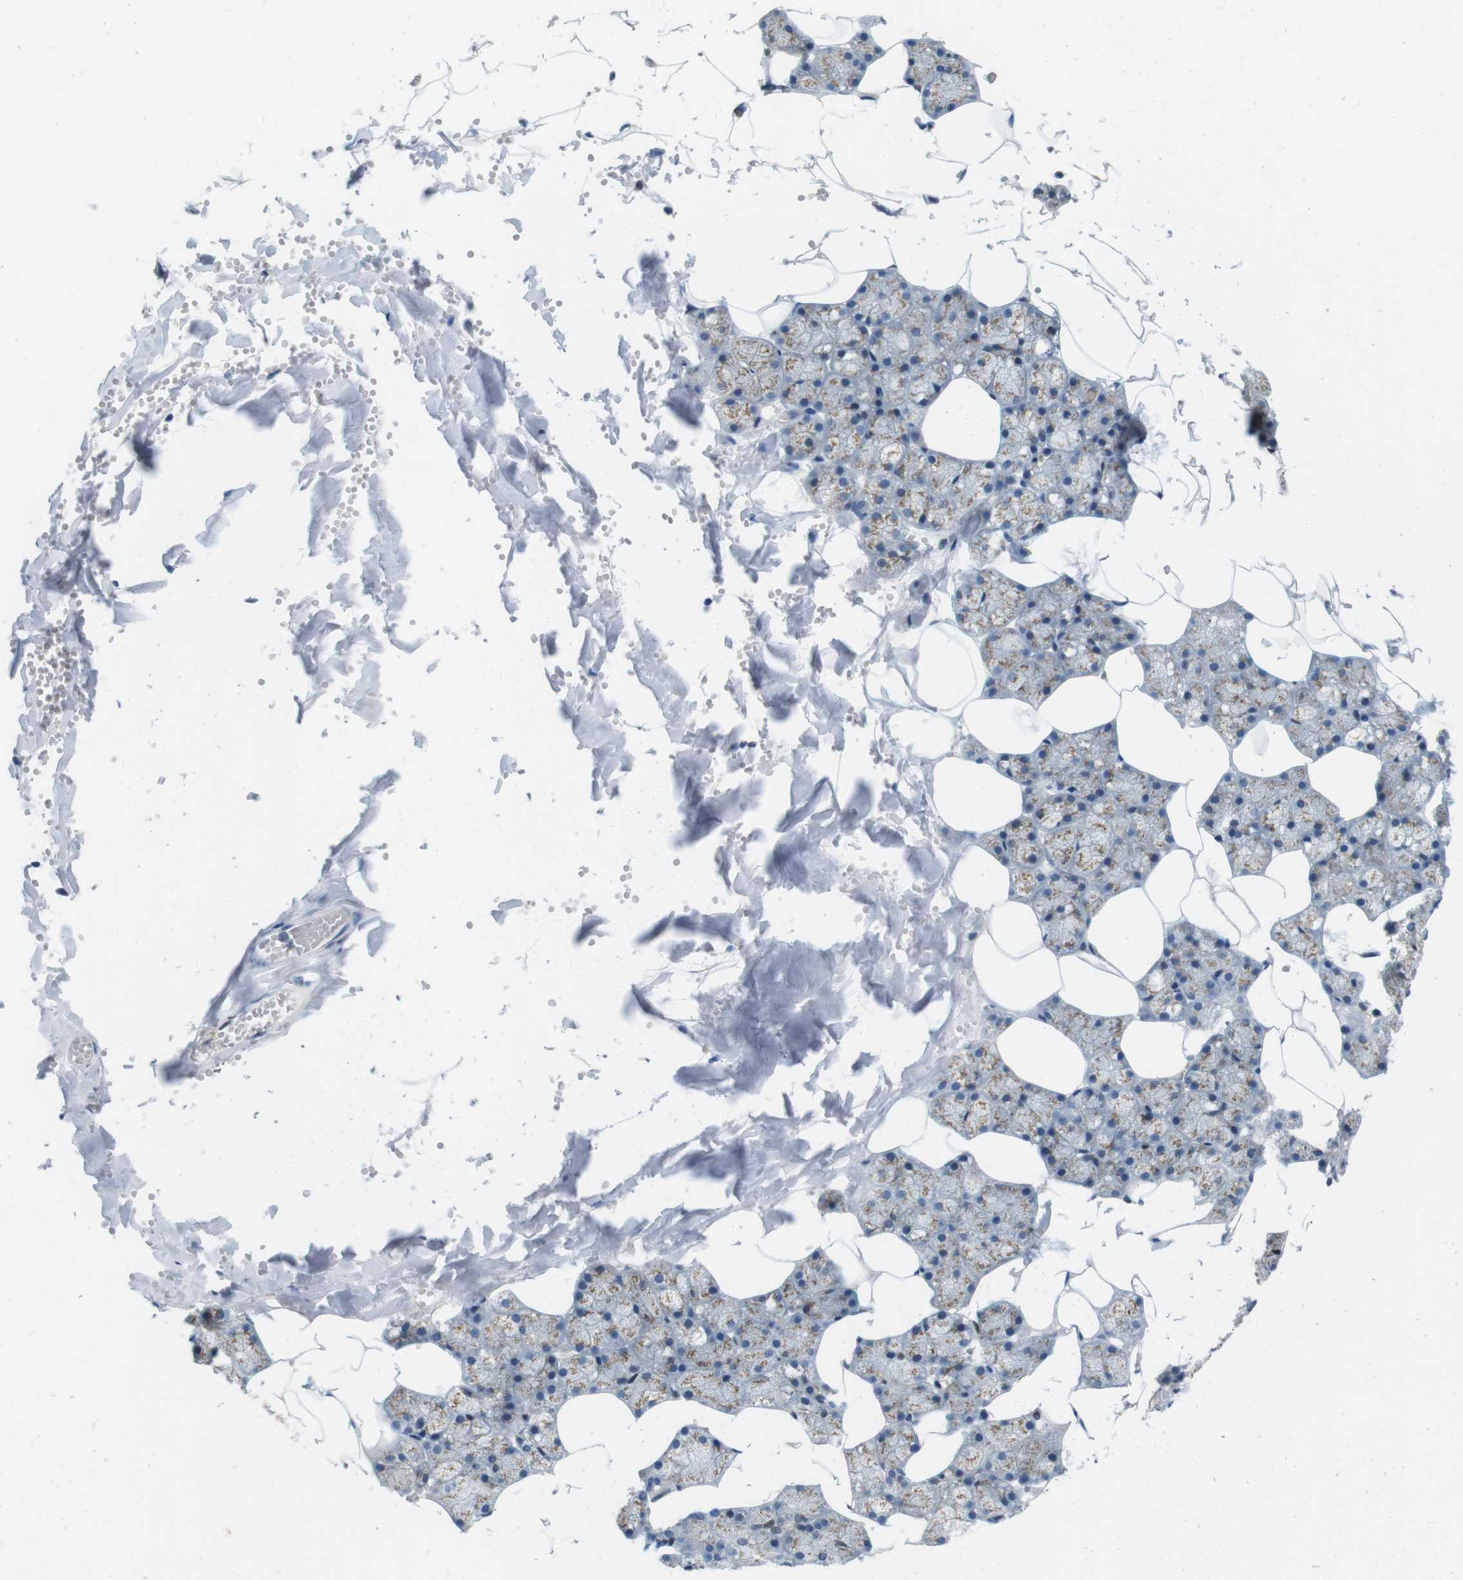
{"staining": {"intensity": "weak", "quantity": ">75%", "location": "cytoplasmic/membranous"}, "tissue": "salivary gland", "cell_type": "Glandular cells", "image_type": "normal", "snomed": [{"axis": "morphology", "description": "Normal tissue, NOS"}, {"axis": "topography", "description": "Salivary gland"}], "caption": "About >75% of glandular cells in normal salivary gland show weak cytoplasmic/membranous protein staining as visualized by brown immunohistochemical staining.", "gene": "SKI", "patient": {"sex": "male", "age": 62}}